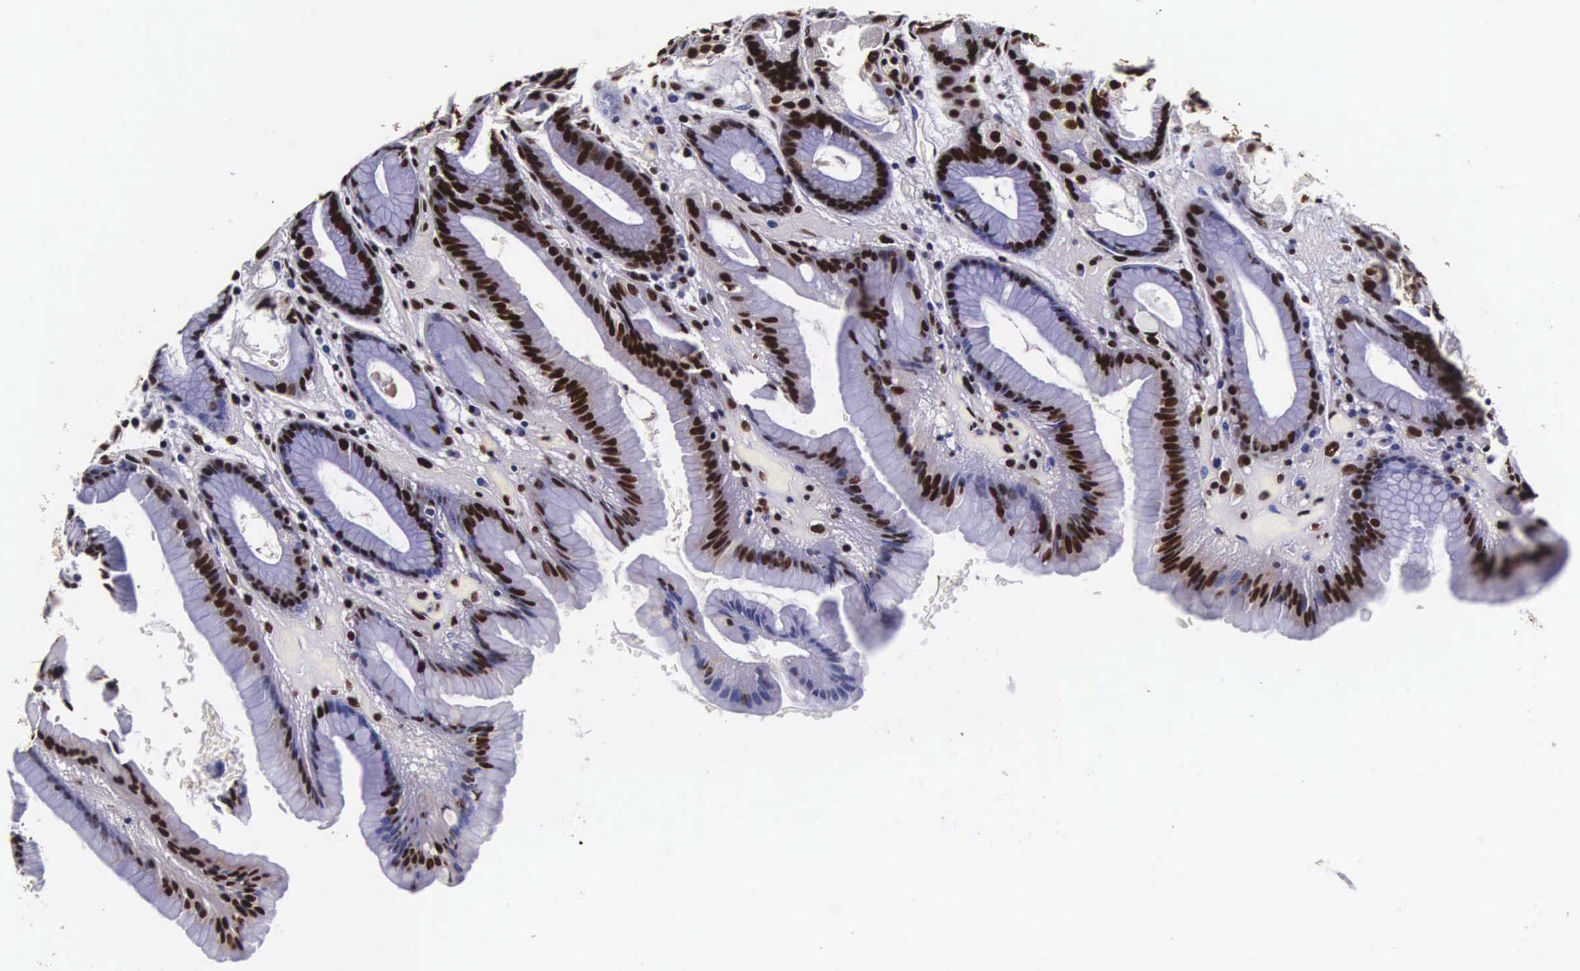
{"staining": {"intensity": "strong", "quantity": "25%-75%", "location": "nuclear"}, "tissue": "stomach", "cell_type": "Glandular cells", "image_type": "normal", "snomed": [{"axis": "morphology", "description": "Normal tissue, NOS"}, {"axis": "topography", "description": "Stomach, upper"}], "caption": "IHC of unremarkable stomach displays high levels of strong nuclear positivity in about 25%-75% of glandular cells.", "gene": "BCL2L2", "patient": {"sex": "female", "age": 75}}